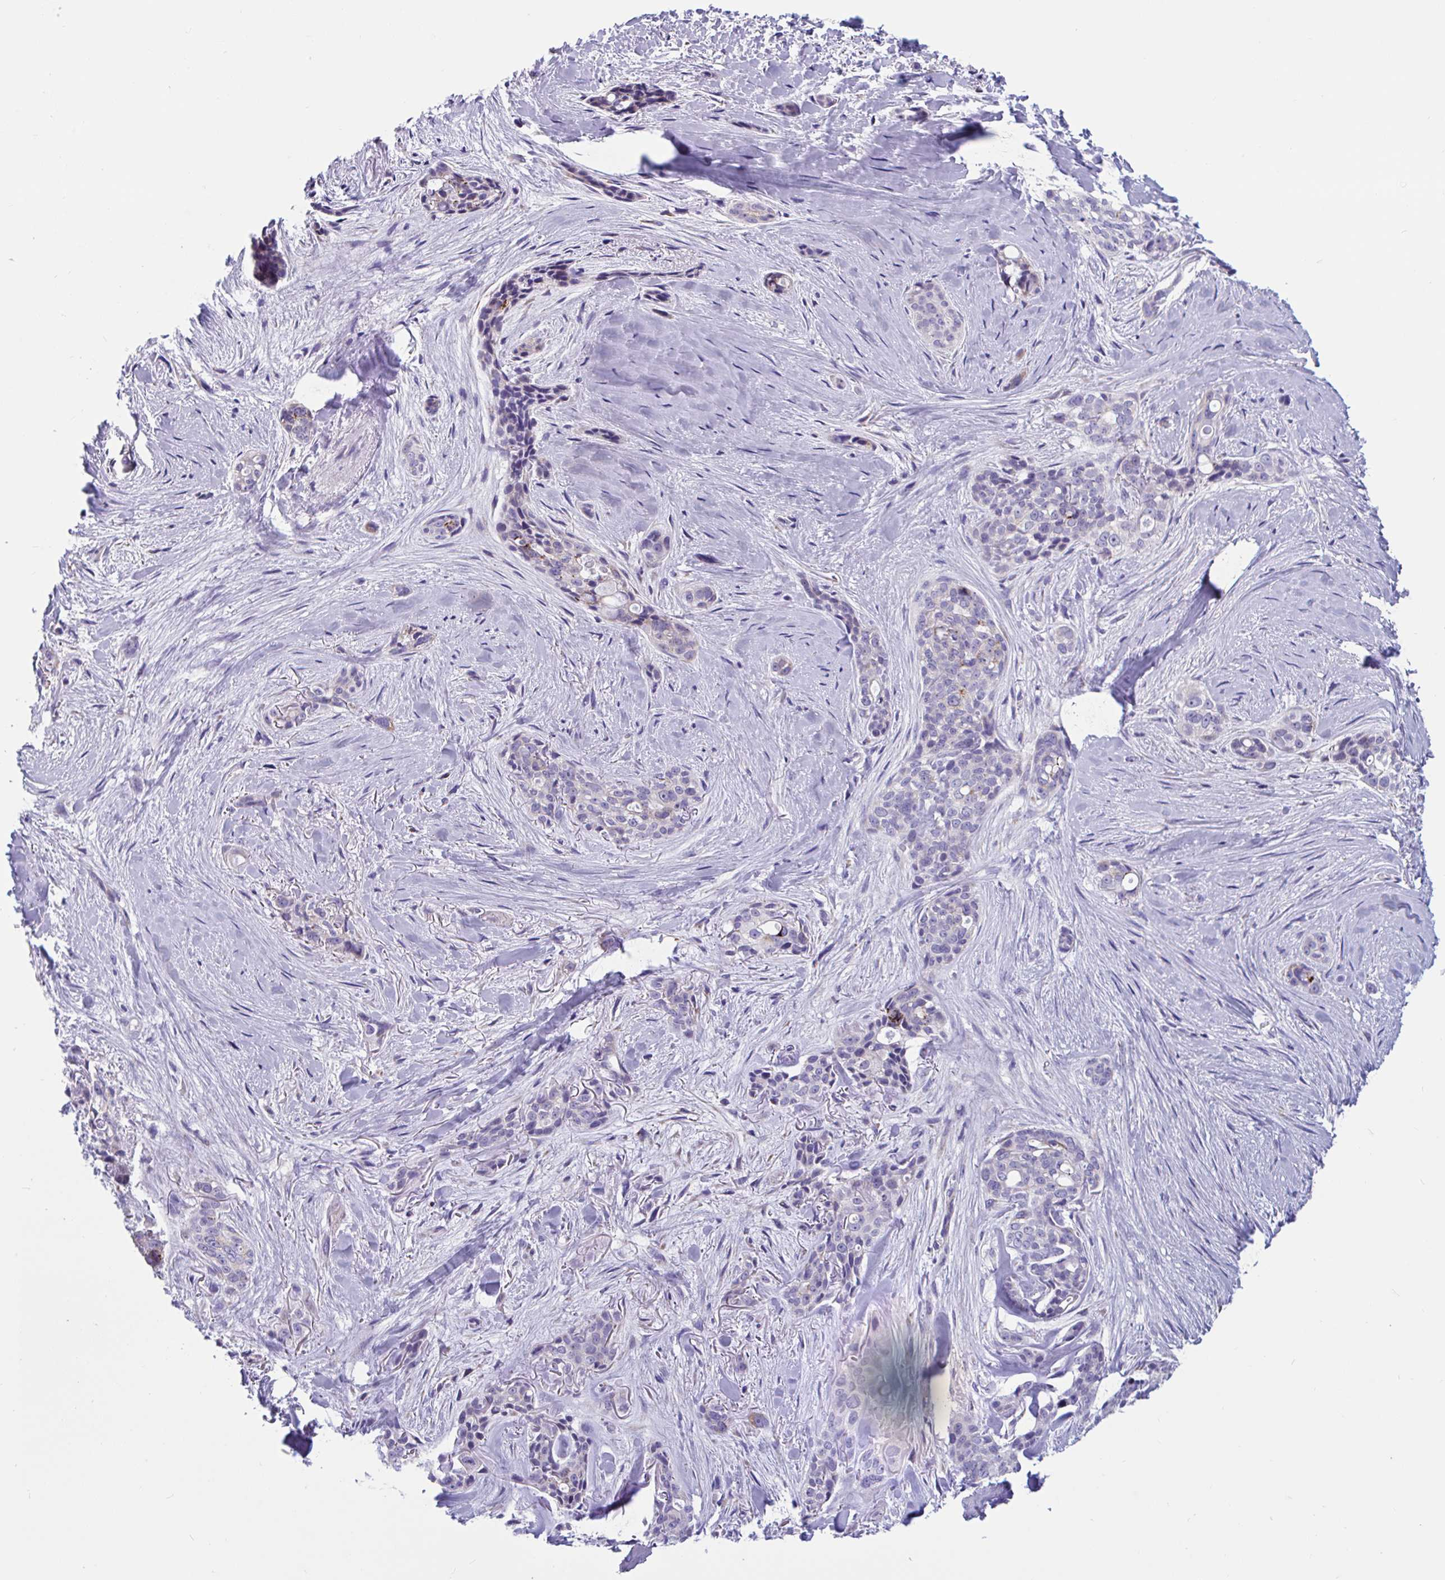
{"staining": {"intensity": "negative", "quantity": "none", "location": "none"}, "tissue": "skin cancer", "cell_type": "Tumor cells", "image_type": "cancer", "snomed": [{"axis": "morphology", "description": "Basal cell carcinoma"}, {"axis": "topography", "description": "Skin"}], "caption": "DAB (3,3'-diaminobenzidine) immunohistochemical staining of human basal cell carcinoma (skin) demonstrates no significant staining in tumor cells.", "gene": "OR13A1", "patient": {"sex": "female", "age": 79}}